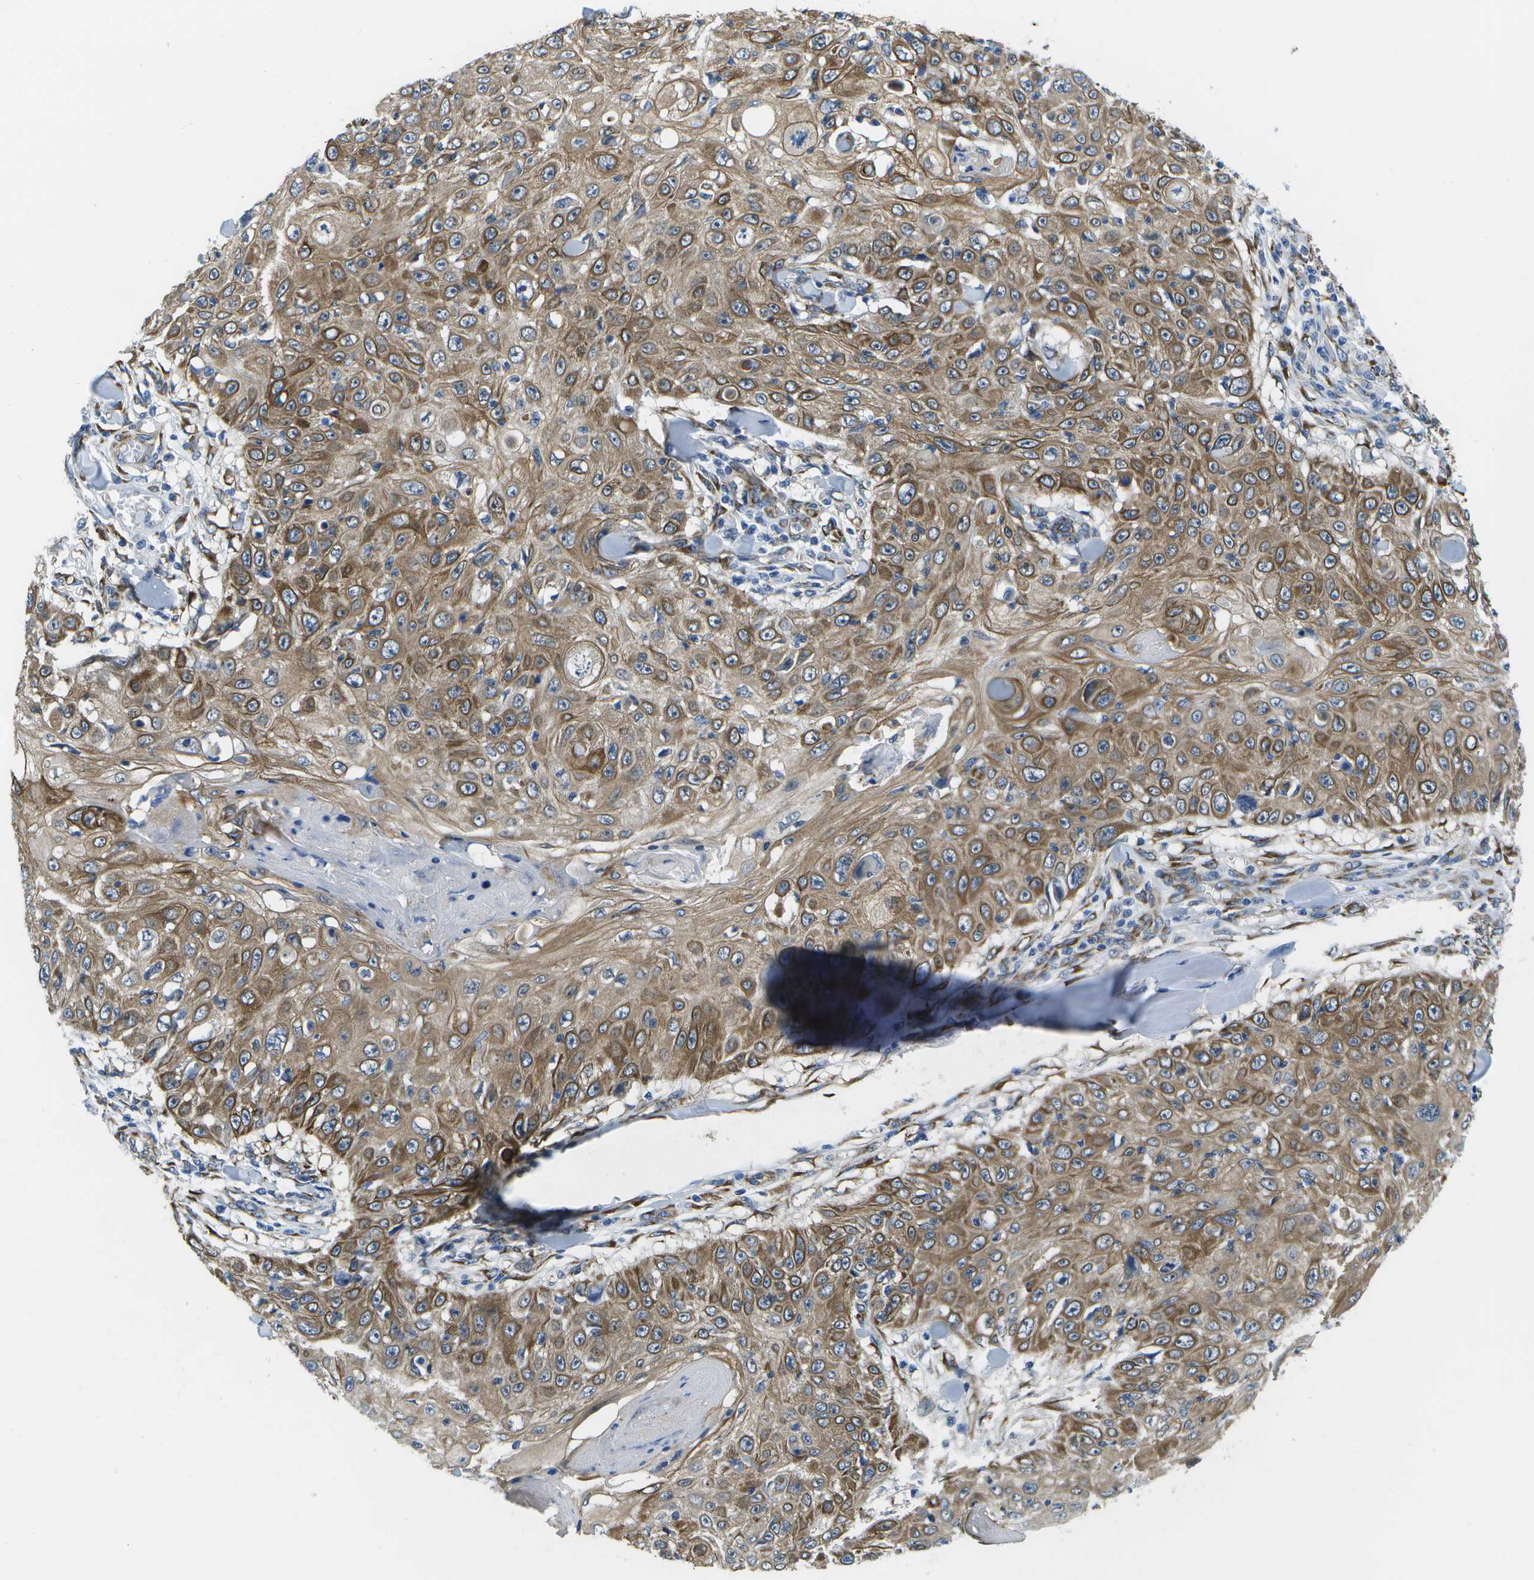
{"staining": {"intensity": "moderate", "quantity": ">75%", "location": "cytoplasmic/membranous"}, "tissue": "skin cancer", "cell_type": "Tumor cells", "image_type": "cancer", "snomed": [{"axis": "morphology", "description": "Squamous cell carcinoma, NOS"}, {"axis": "topography", "description": "Skin"}], "caption": "Skin cancer stained with DAB immunohistochemistry (IHC) displays medium levels of moderate cytoplasmic/membranous positivity in approximately >75% of tumor cells.", "gene": "P3H1", "patient": {"sex": "male", "age": 86}}